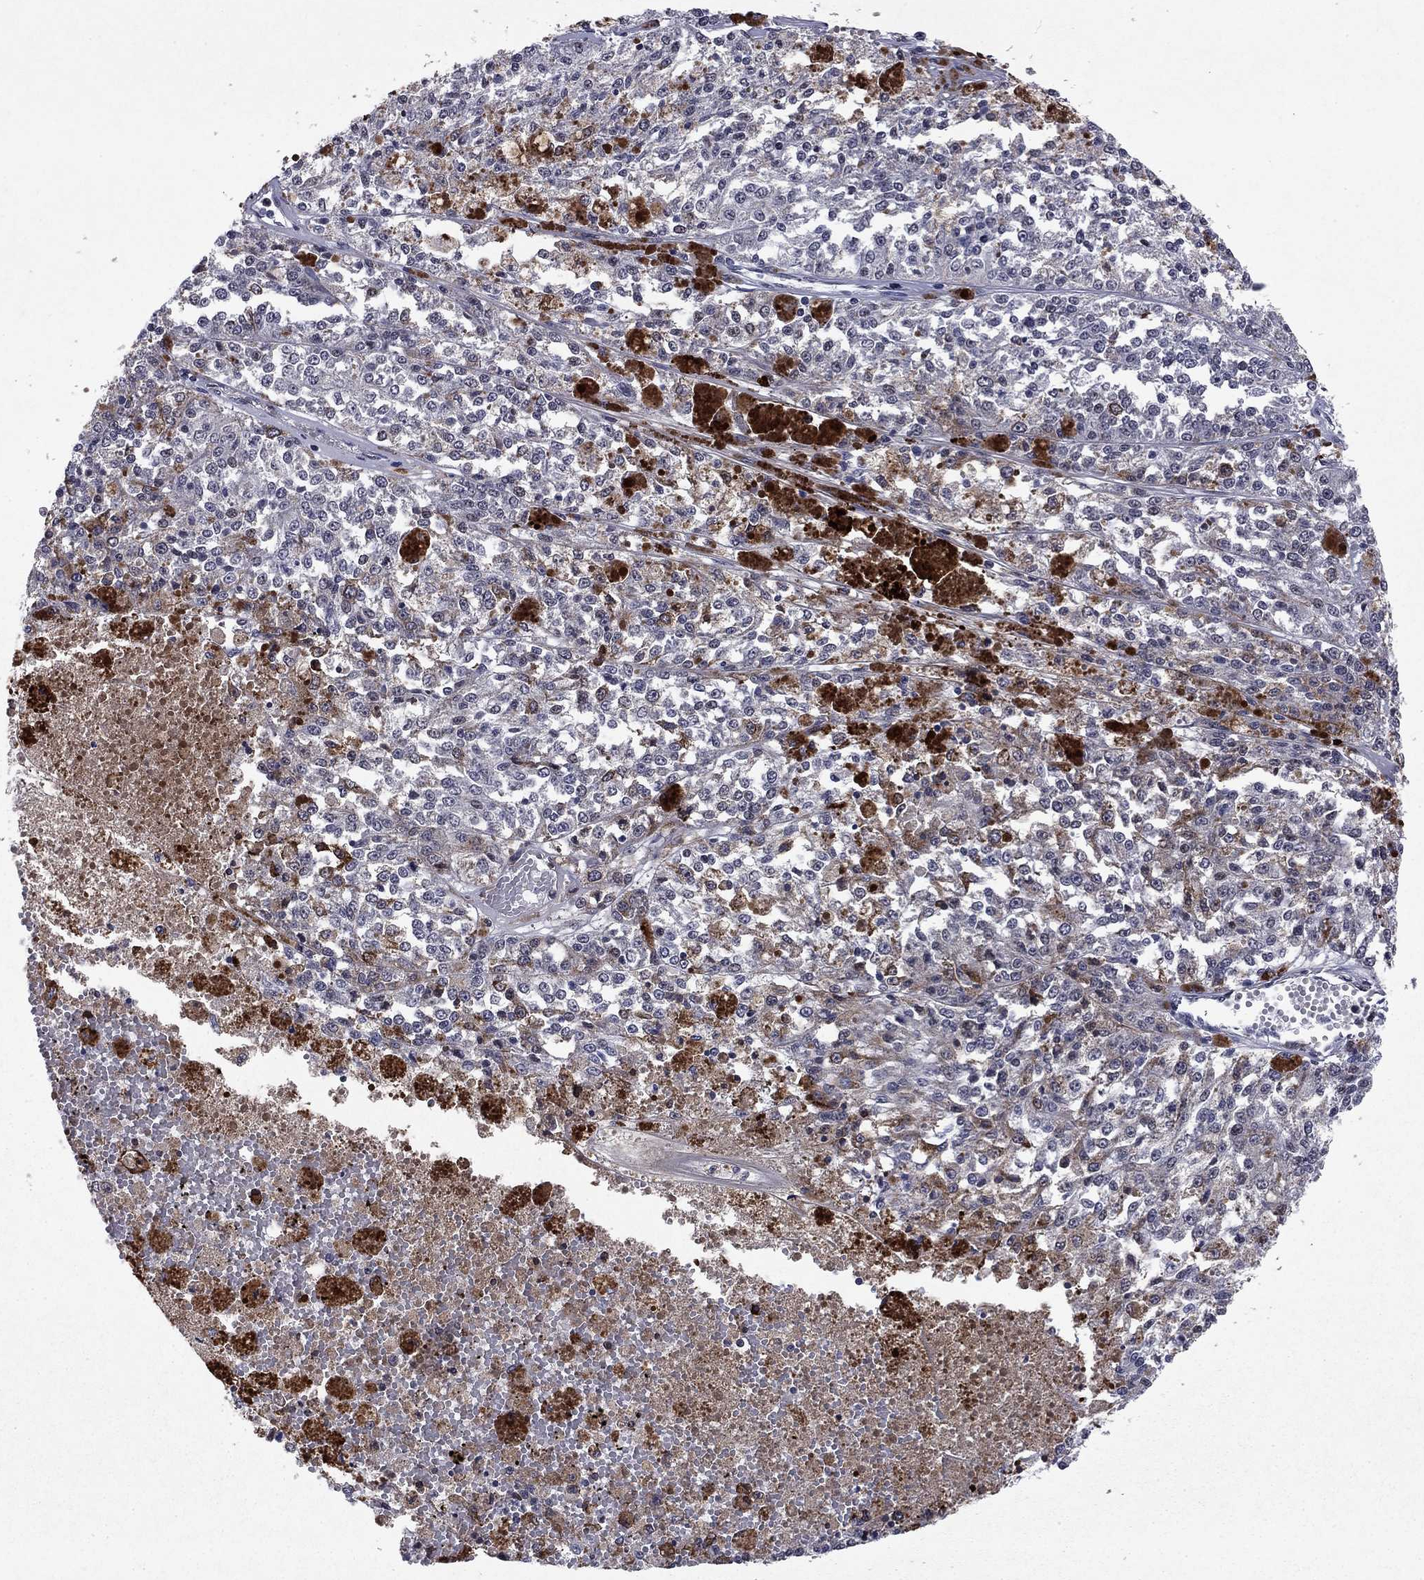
{"staining": {"intensity": "moderate", "quantity": "<25%", "location": "cytoplasmic/membranous"}, "tissue": "melanoma", "cell_type": "Tumor cells", "image_type": "cancer", "snomed": [{"axis": "morphology", "description": "Malignant melanoma, Metastatic site"}, {"axis": "topography", "description": "Lymph node"}], "caption": "Immunohistochemical staining of human malignant melanoma (metastatic site) displays low levels of moderate cytoplasmic/membranous protein positivity in about <25% of tumor cells. Using DAB (3,3'-diaminobenzidine) (brown) and hematoxylin (blue) stains, captured at high magnification using brightfield microscopy.", "gene": "ECM1", "patient": {"sex": "female", "age": 64}}